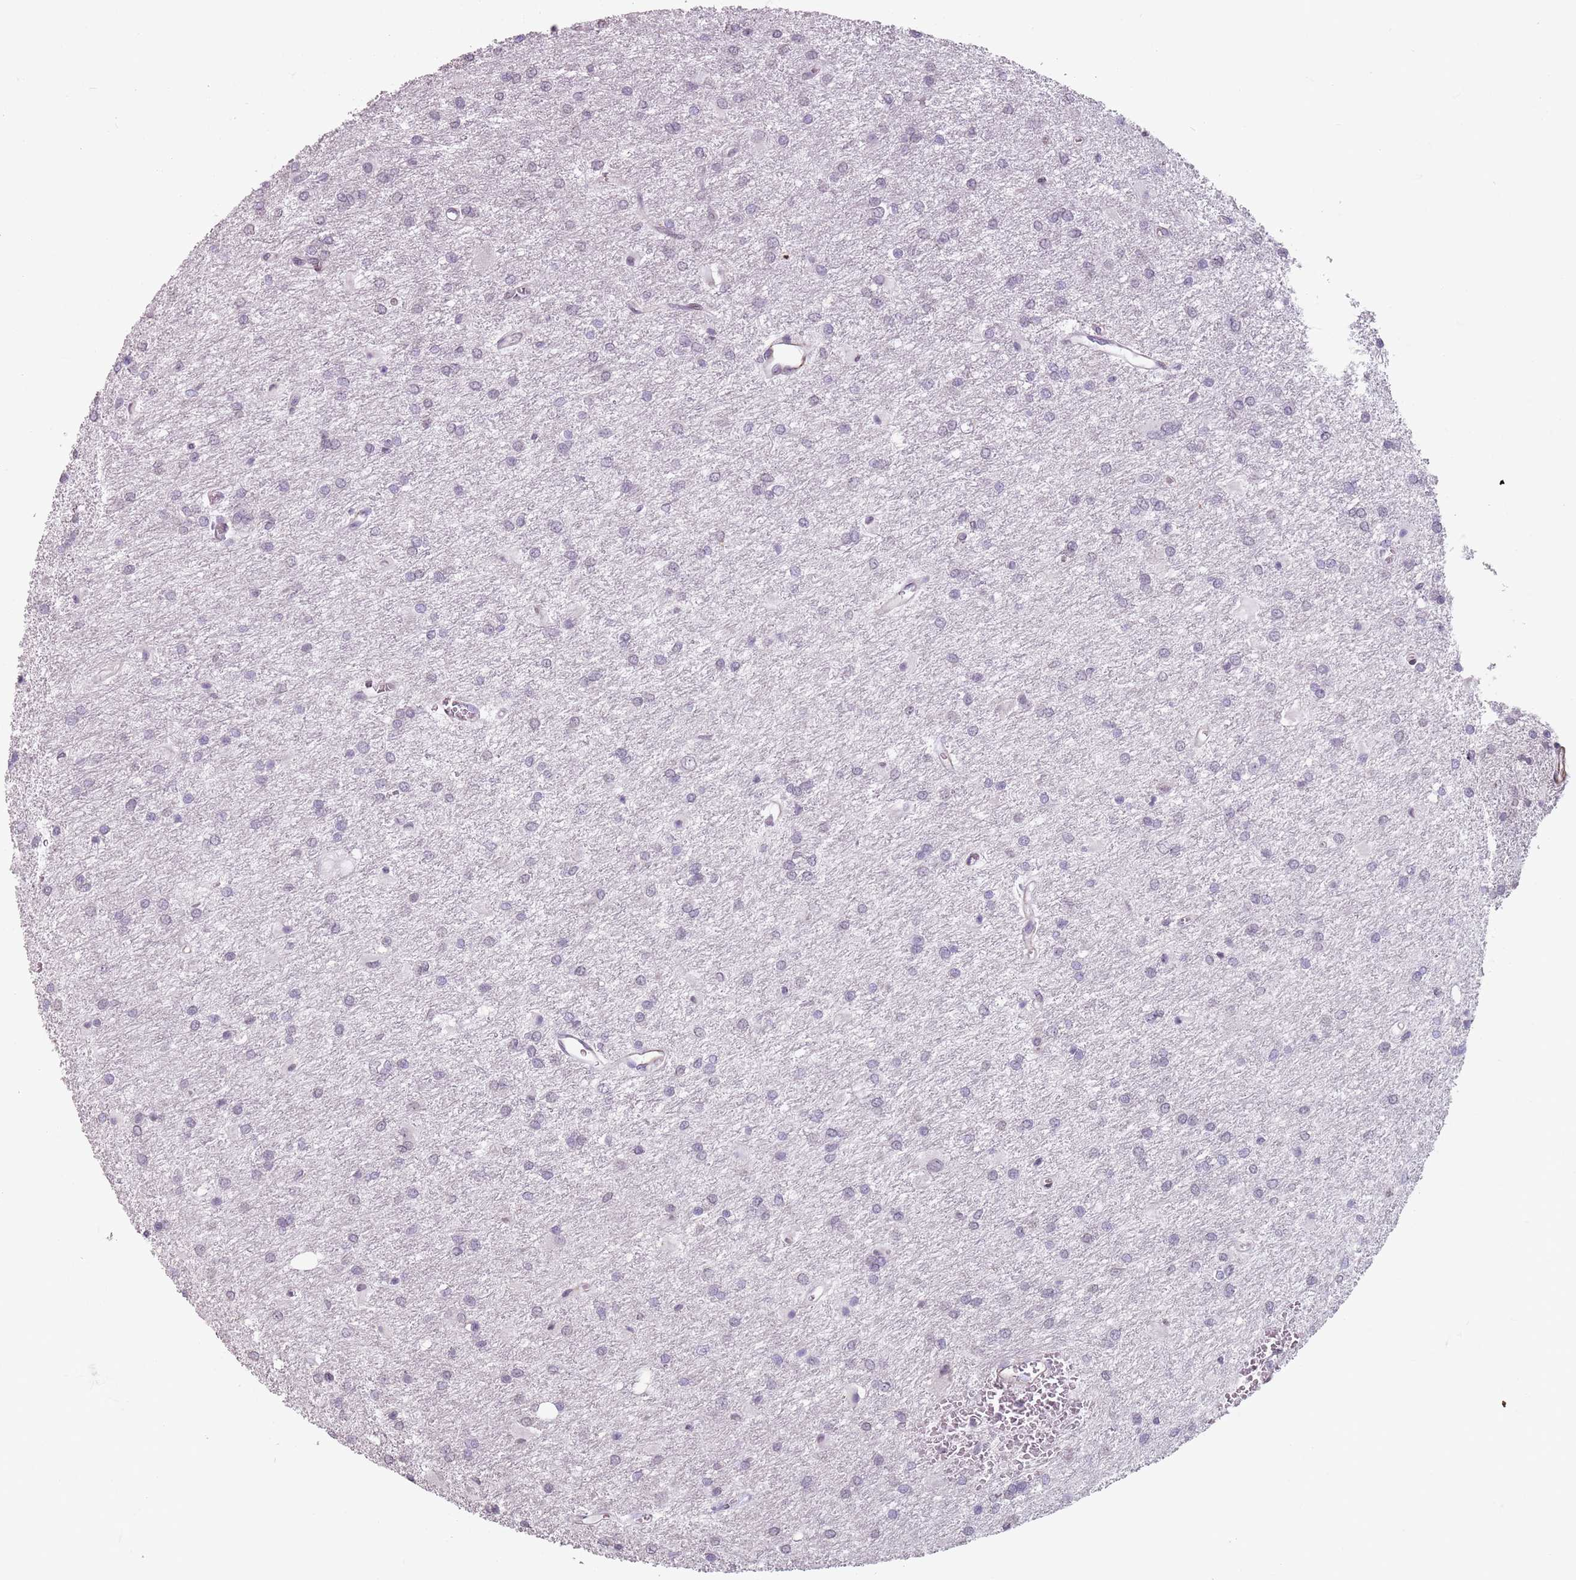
{"staining": {"intensity": "negative", "quantity": "none", "location": "none"}, "tissue": "glioma", "cell_type": "Tumor cells", "image_type": "cancer", "snomed": [{"axis": "morphology", "description": "Glioma, malignant, High grade"}, {"axis": "topography", "description": "Brain"}], "caption": "There is no significant positivity in tumor cells of malignant glioma (high-grade). The staining was performed using DAB to visualize the protein expression in brown, while the nuclei were stained in blue with hematoxylin (Magnification: 20x).", "gene": "TMC4", "patient": {"sex": "female", "age": 50}}